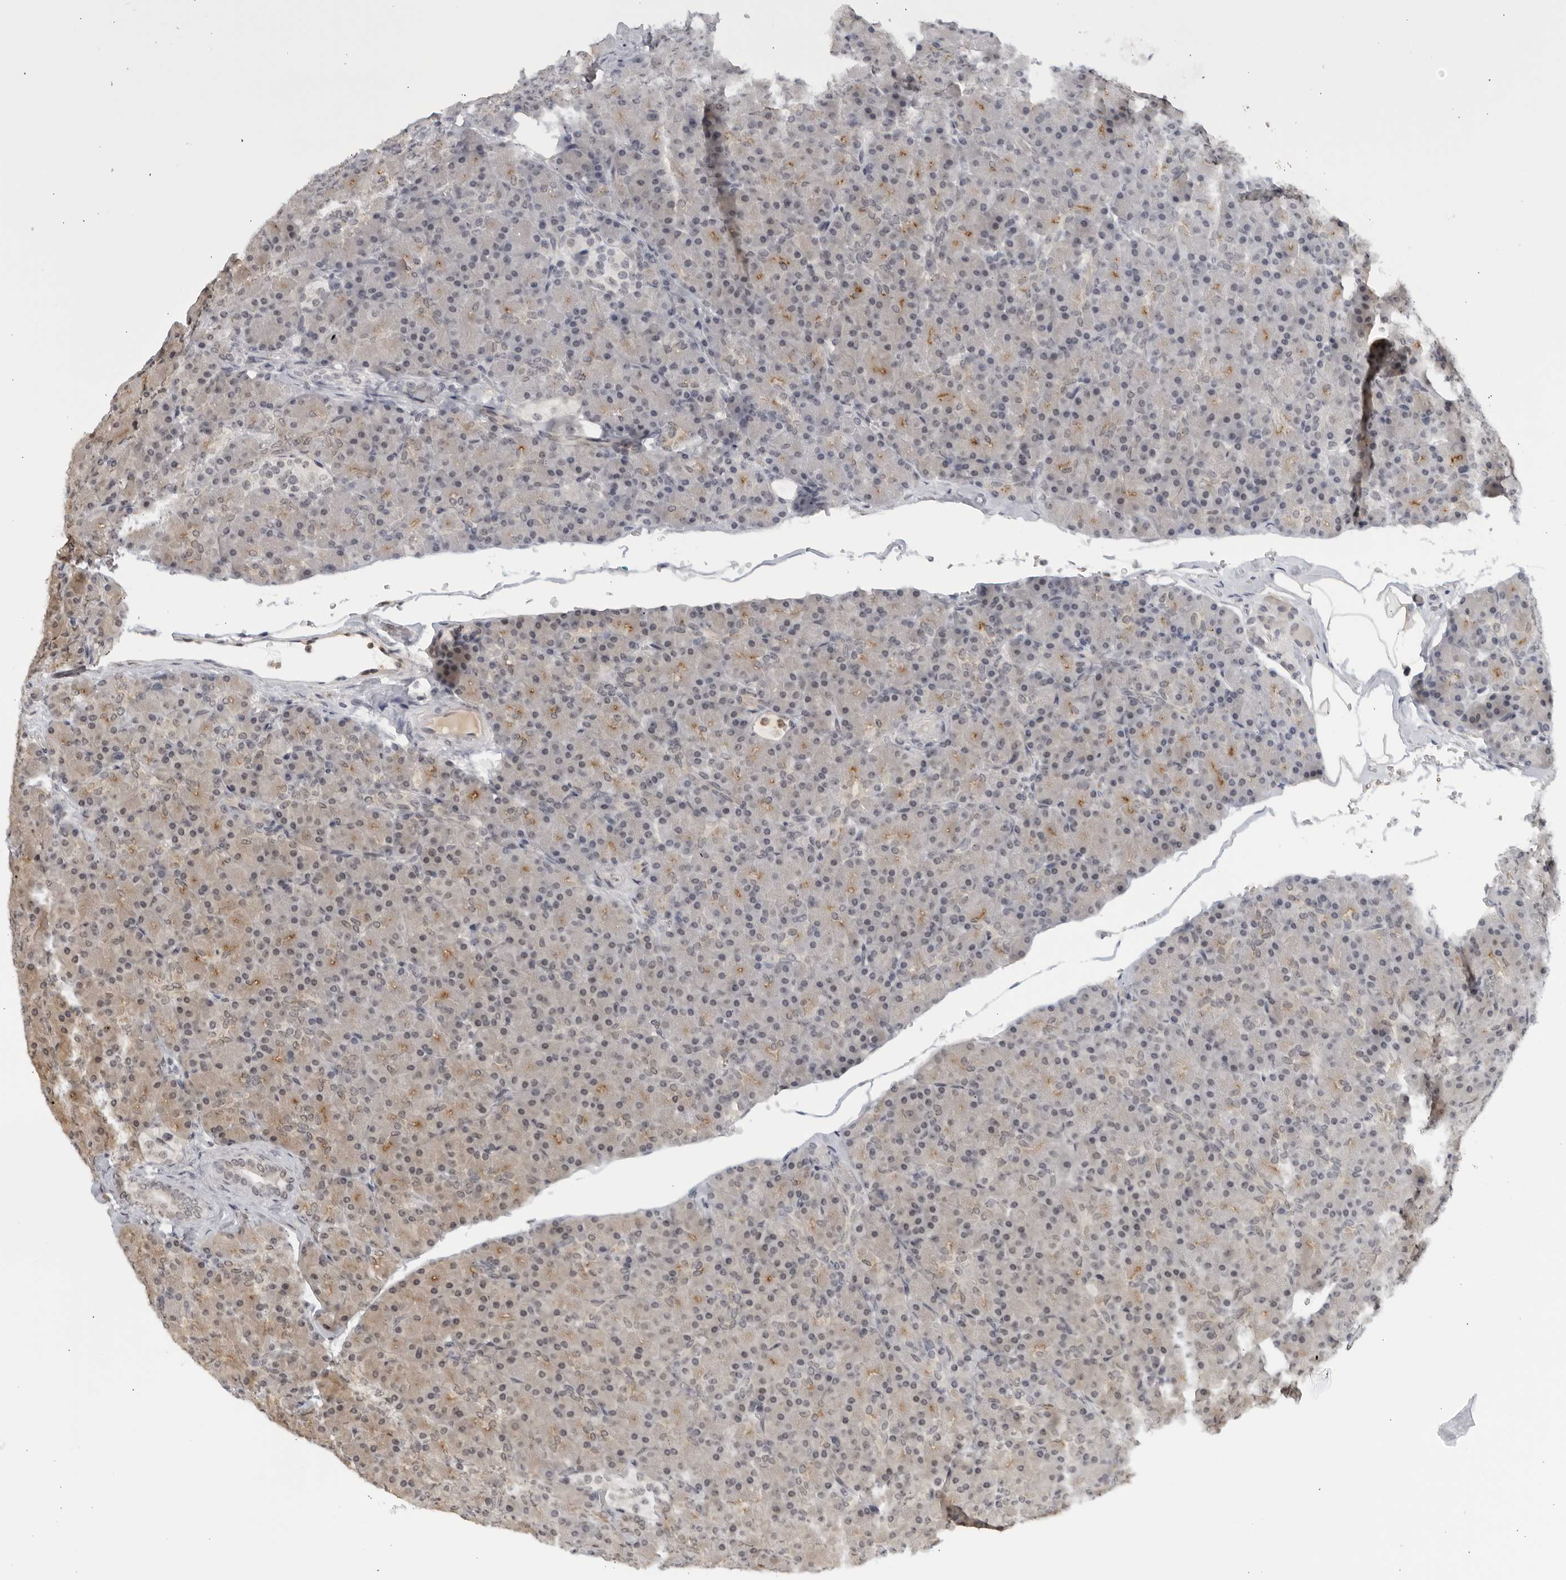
{"staining": {"intensity": "weak", "quantity": "25%-75%", "location": "cytoplasmic/membranous"}, "tissue": "pancreas", "cell_type": "Exocrine glandular cells", "image_type": "normal", "snomed": [{"axis": "morphology", "description": "Normal tissue, NOS"}, {"axis": "topography", "description": "Pancreas"}], "caption": "Benign pancreas was stained to show a protein in brown. There is low levels of weak cytoplasmic/membranous expression in about 25%-75% of exocrine glandular cells.", "gene": "RAB11FIP3", "patient": {"sex": "female", "age": 43}}